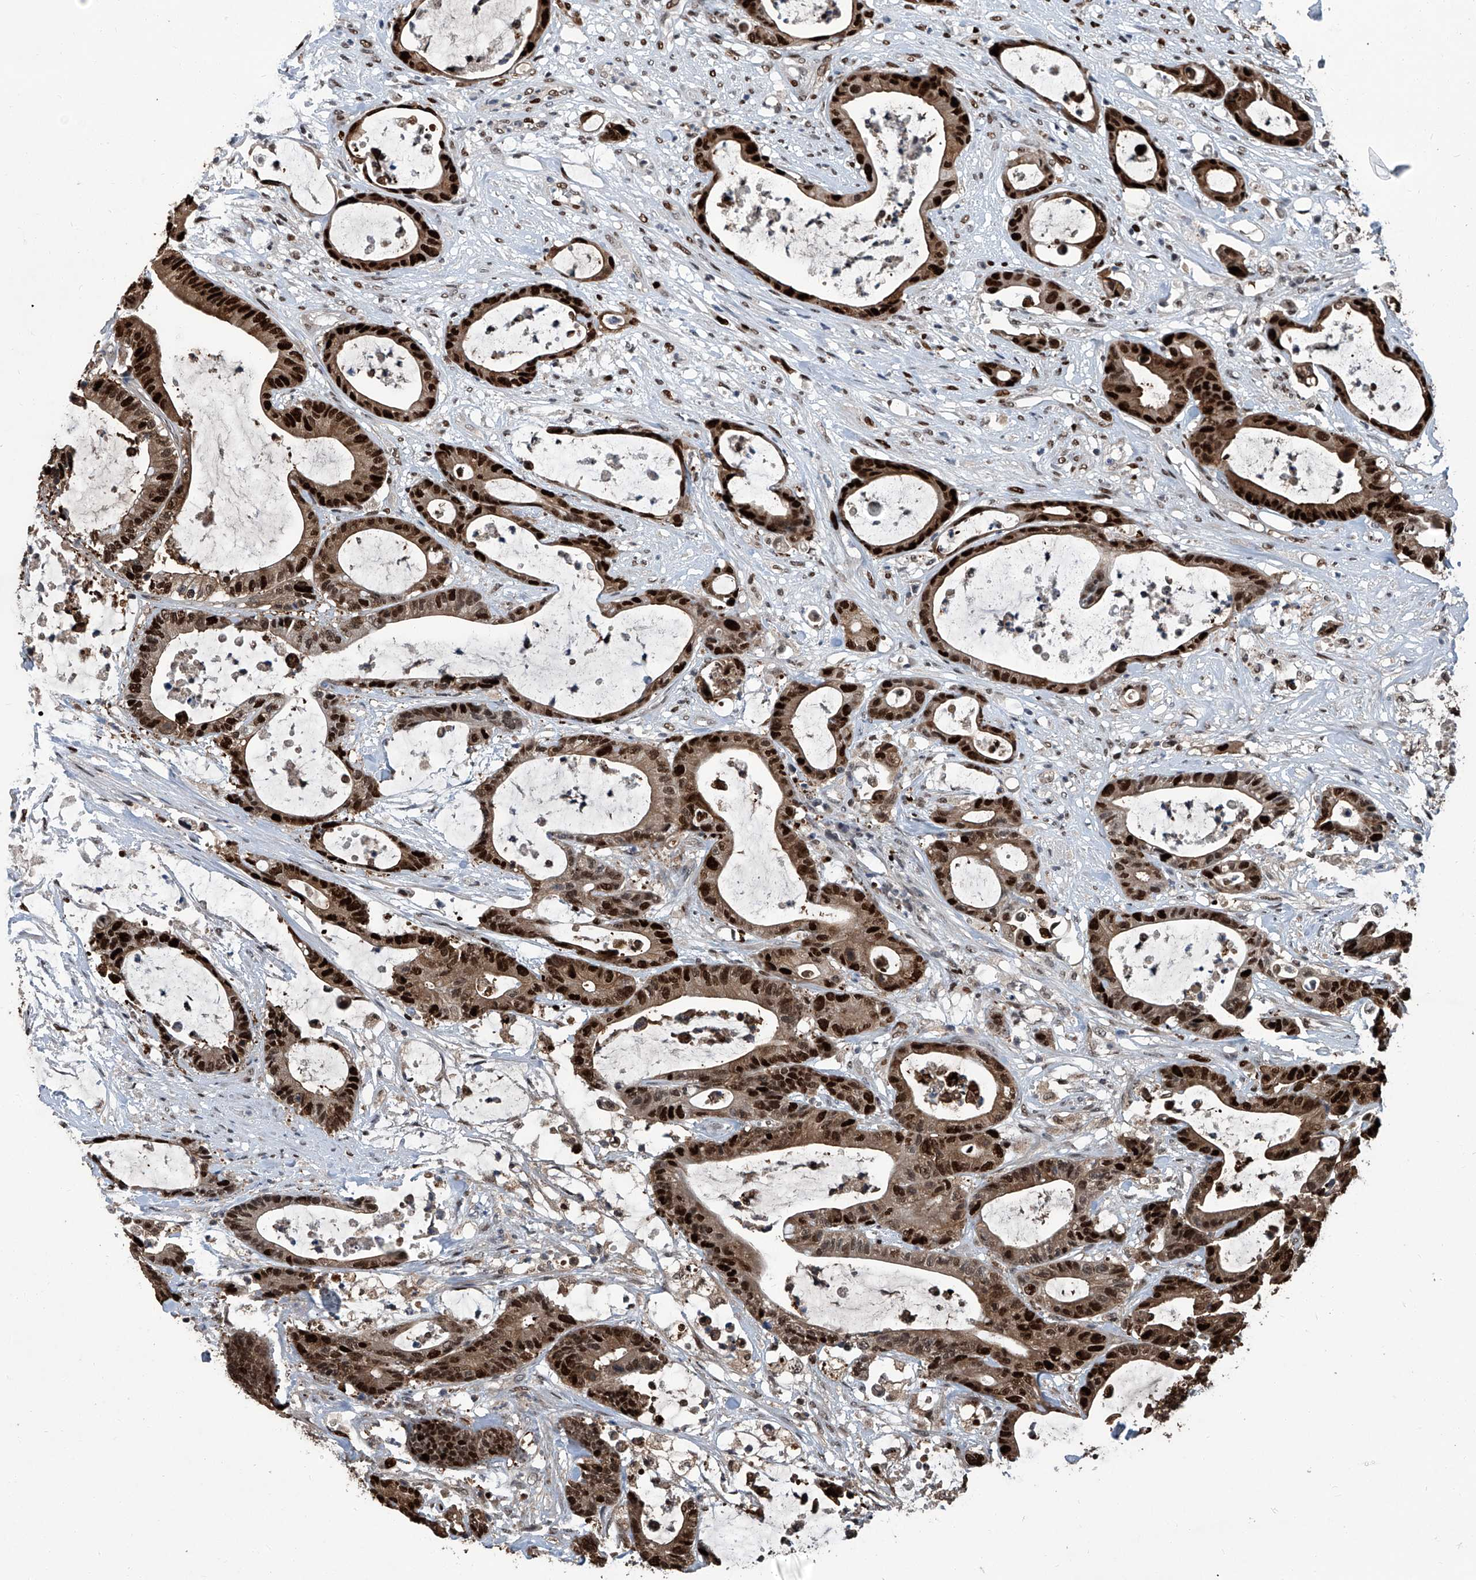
{"staining": {"intensity": "strong", "quantity": ">75%", "location": "cytoplasmic/membranous,nuclear"}, "tissue": "colorectal cancer", "cell_type": "Tumor cells", "image_type": "cancer", "snomed": [{"axis": "morphology", "description": "Adenocarcinoma, NOS"}, {"axis": "topography", "description": "Colon"}], "caption": "An immunohistochemistry image of neoplastic tissue is shown. Protein staining in brown labels strong cytoplasmic/membranous and nuclear positivity in colorectal cancer (adenocarcinoma) within tumor cells. The protein of interest is stained brown, and the nuclei are stained in blue (DAB (3,3'-diaminobenzidine) IHC with brightfield microscopy, high magnification).", "gene": "PCNA", "patient": {"sex": "female", "age": 84}}